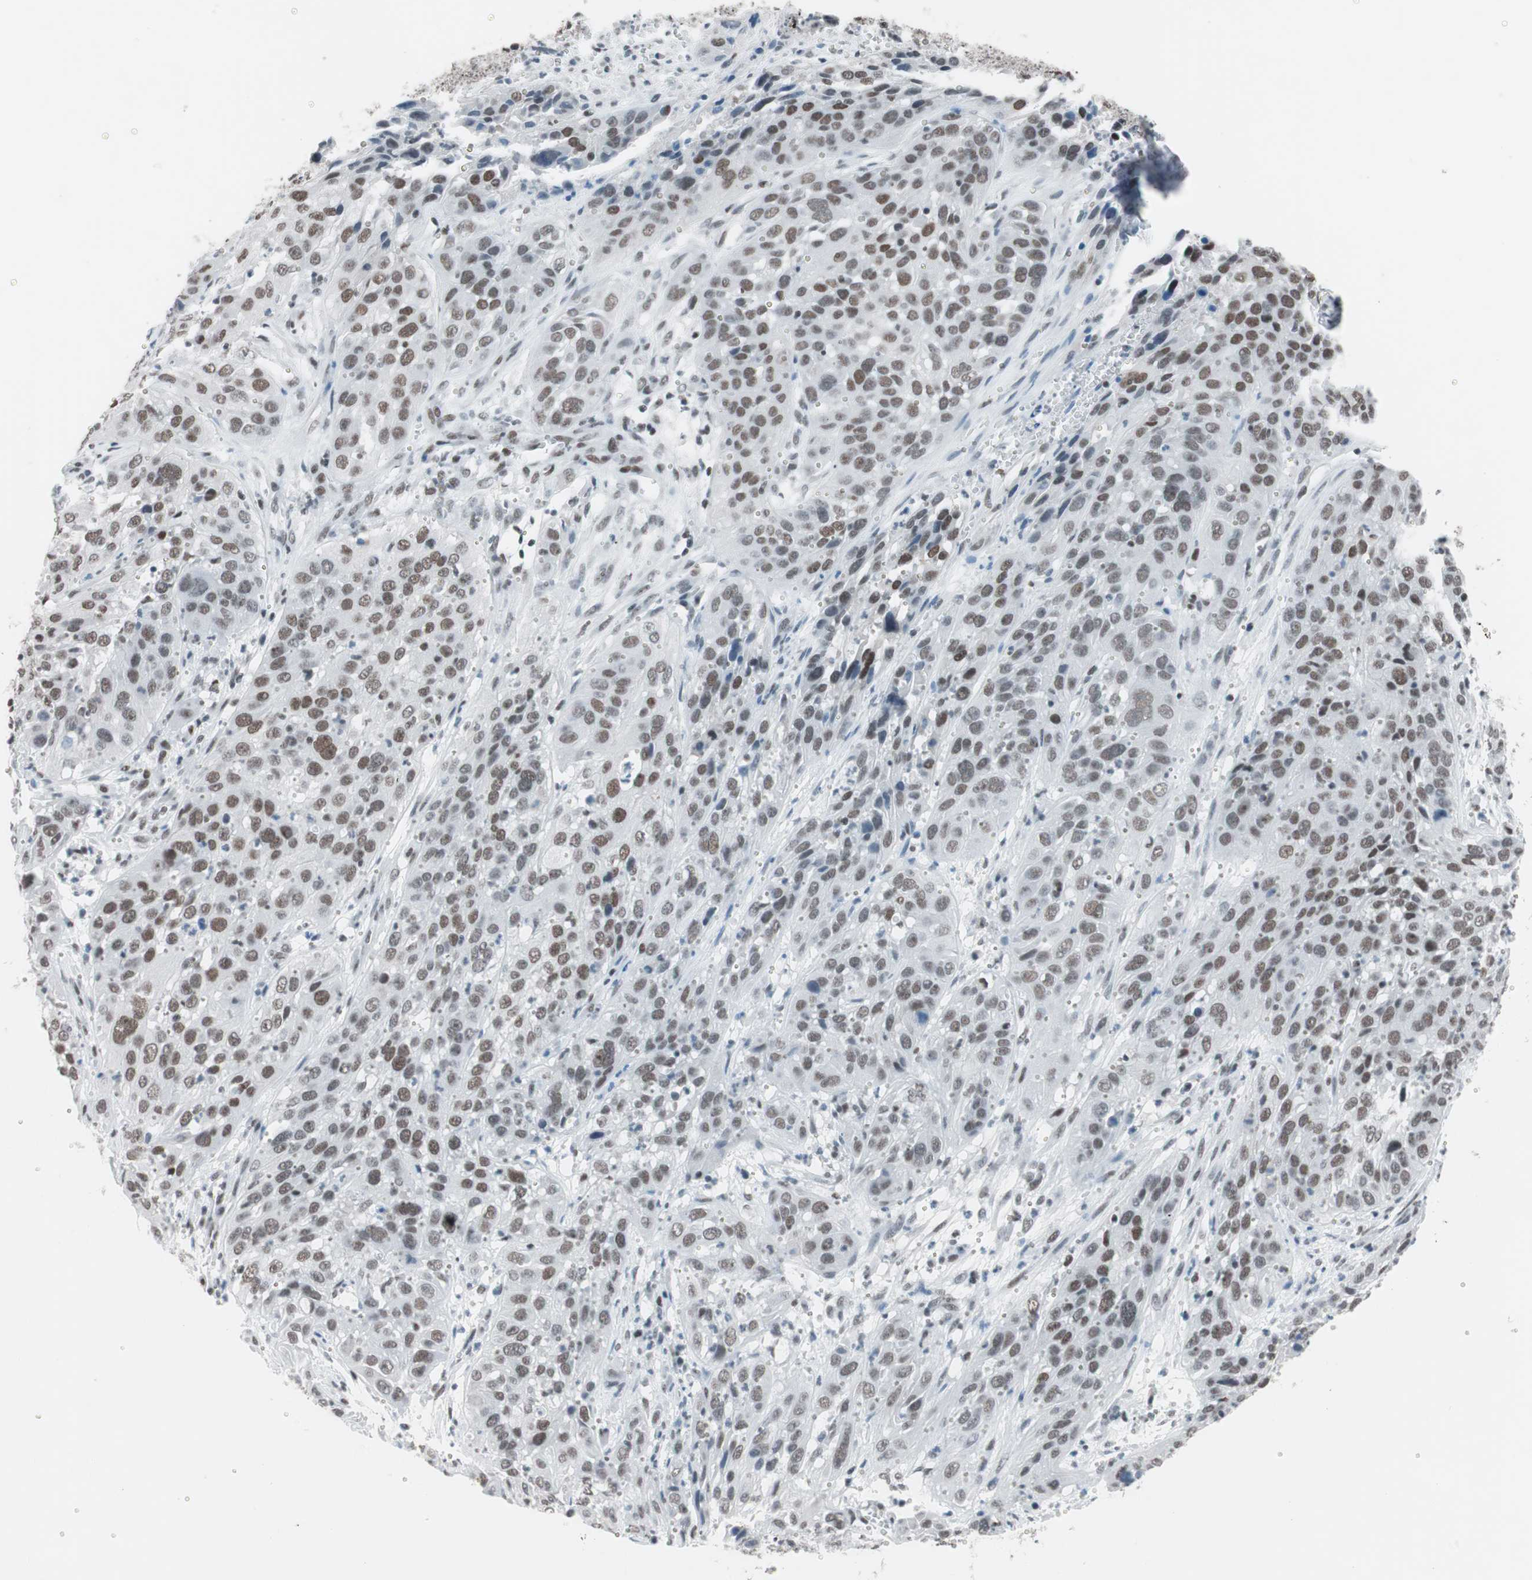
{"staining": {"intensity": "moderate", "quantity": "25%-75%", "location": "nuclear"}, "tissue": "cervical cancer", "cell_type": "Tumor cells", "image_type": "cancer", "snomed": [{"axis": "morphology", "description": "Squamous cell carcinoma, NOS"}, {"axis": "topography", "description": "Cervix"}], "caption": "A micrograph showing moderate nuclear staining in approximately 25%-75% of tumor cells in squamous cell carcinoma (cervical), as visualized by brown immunohistochemical staining.", "gene": "ARID1A", "patient": {"sex": "female", "age": 32}}